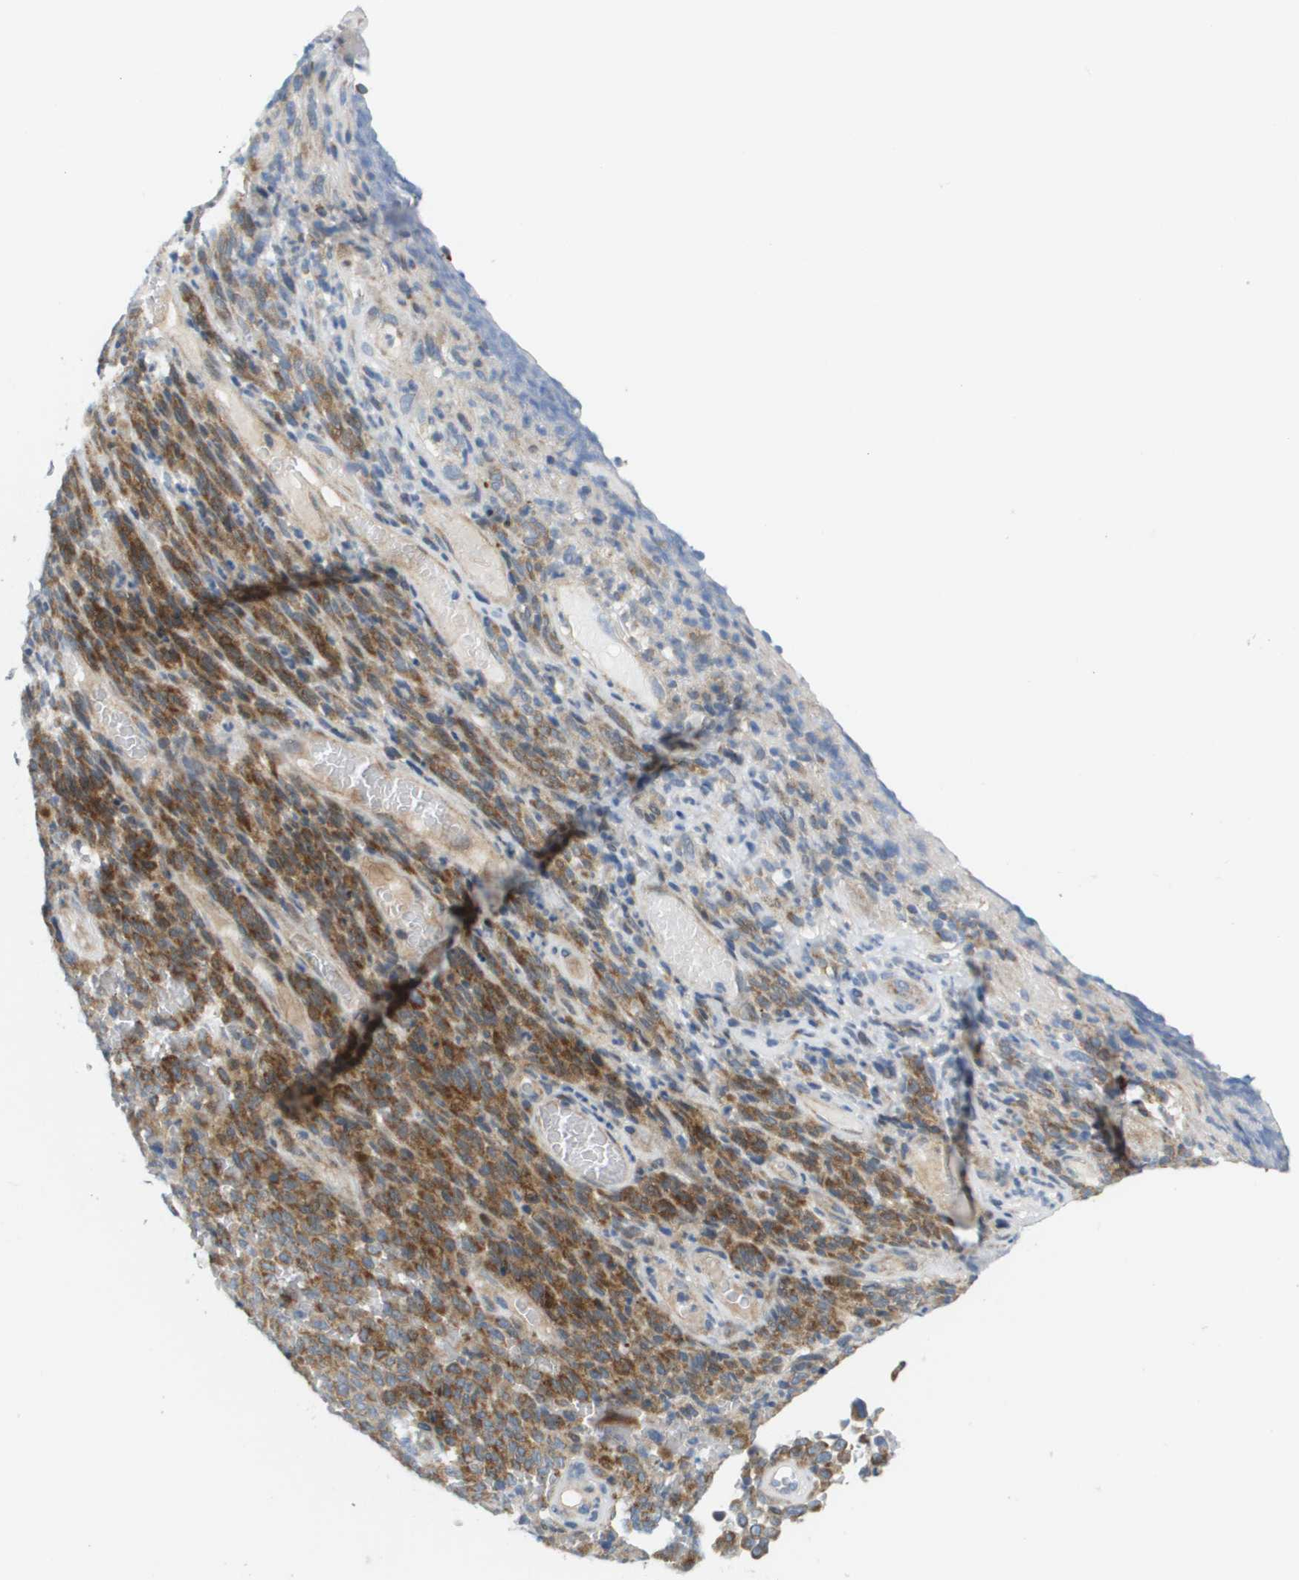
{"staining": {"intensity": "moderate", "quantity": ">75%", "location": "cytoplasmic/membranous"}, "tissue": "melanoma", "cell_type": "Tumor cells", "image_type": "cancer", "snomed": [{"axis": "morphology", "description": "Malignant melanoma, NOS"}, {"axis": "topography", "description": "Skin"}], "caption": "A high-resolution micrograph shows immunohistochemistry (IHC) staining of malignant melanoma, which shows moderate cytoplasmic/membranous staining in about >75% of tumor cells.", "gene": "KRT23", "patient": {"sex": "female", "age": 82}}